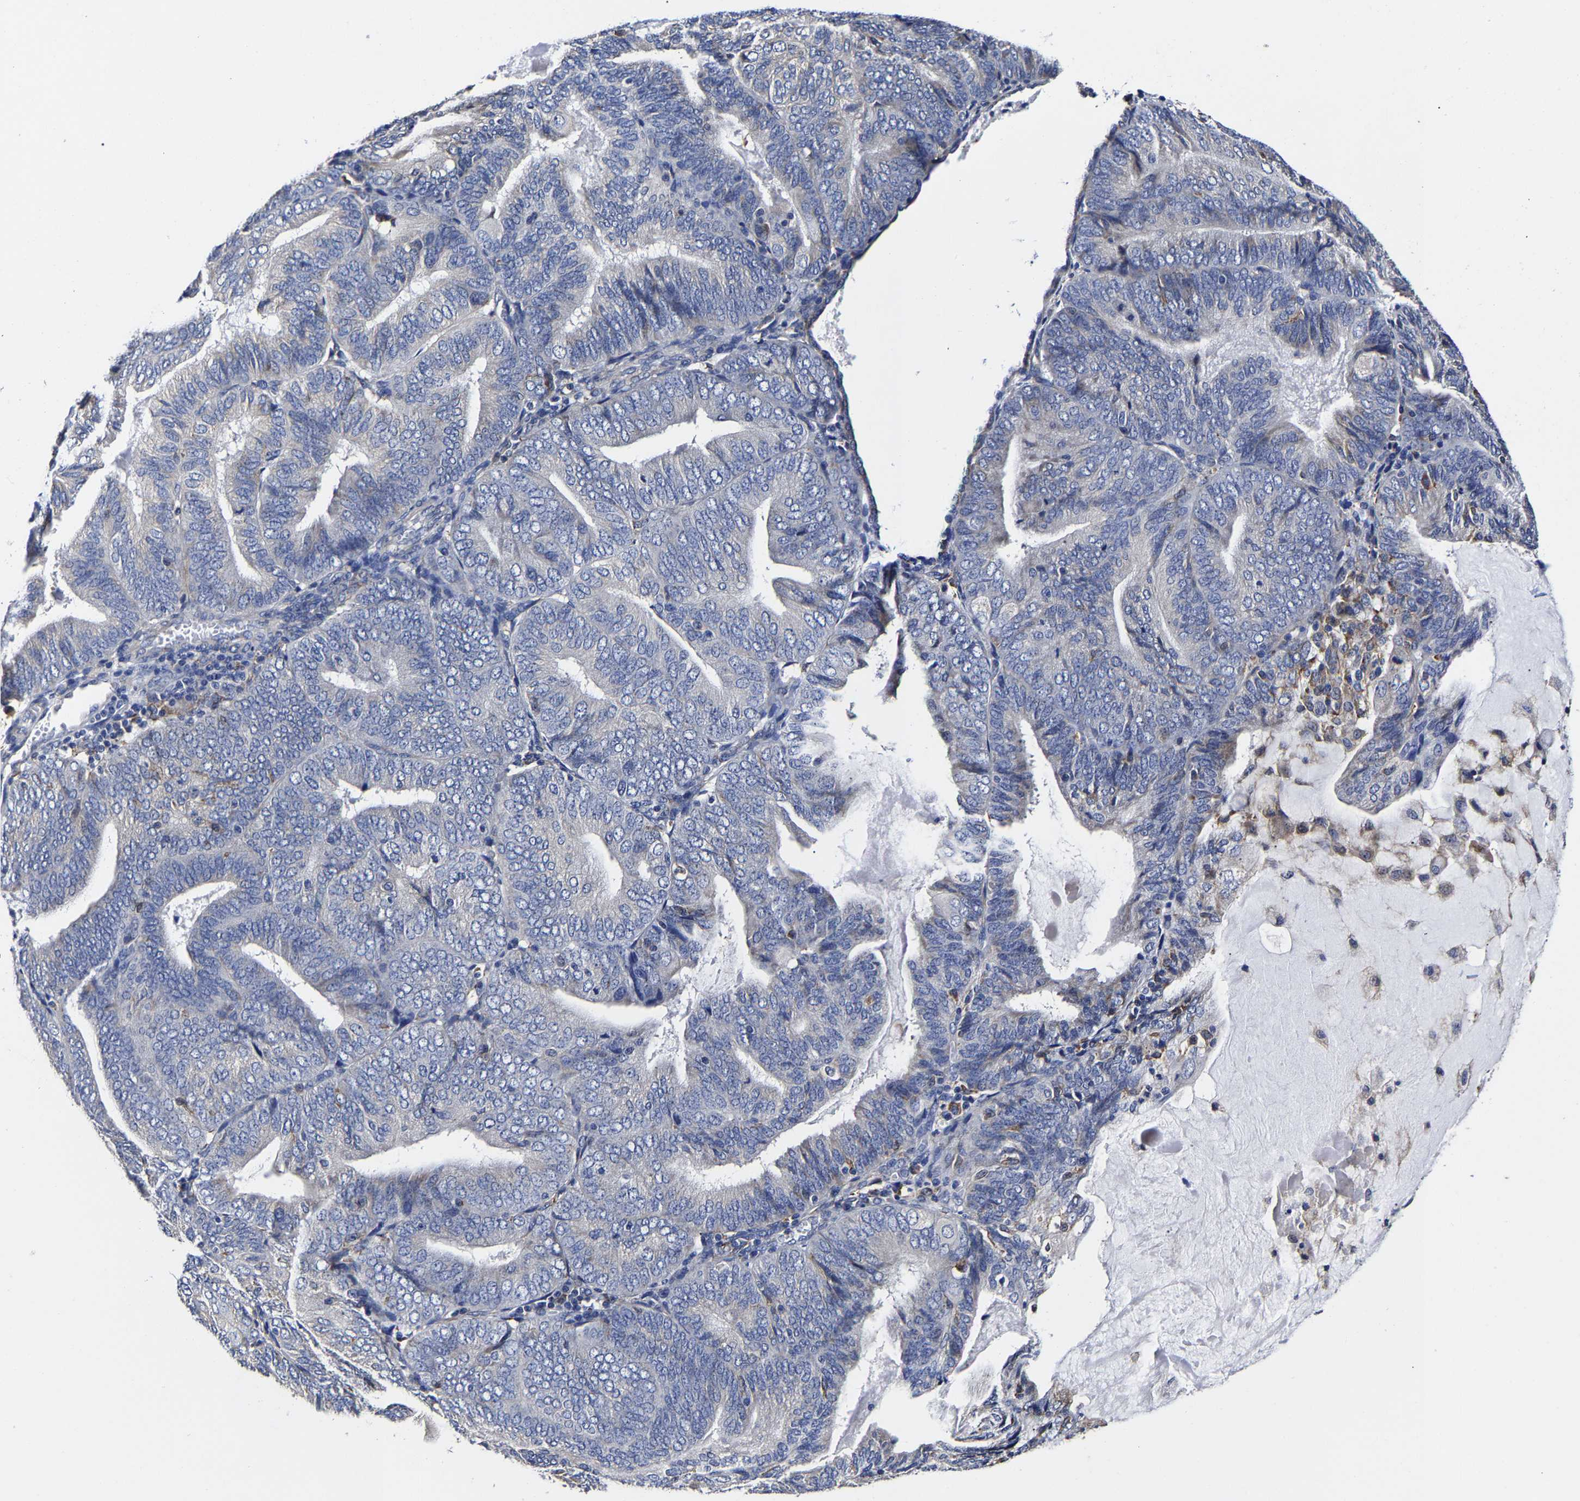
{"staining": {"intensity": "negative", "quantity": "none", "location": "none"}, "tissue": "endometrial cancer", "cell_type": "Tumor cells", "image_type": "cancer", "snomed": [{"axis": "morphology", "description": "Adenocarcinoma, NOS"}, {"axis": "topography", "description": "Endometrium"}], "caption": "The image shows no staining of tumor cells in endometrial cancer (adenocarcinoma).", "gene": "AASS", "patient": {"sex": "female", "age": 81}}